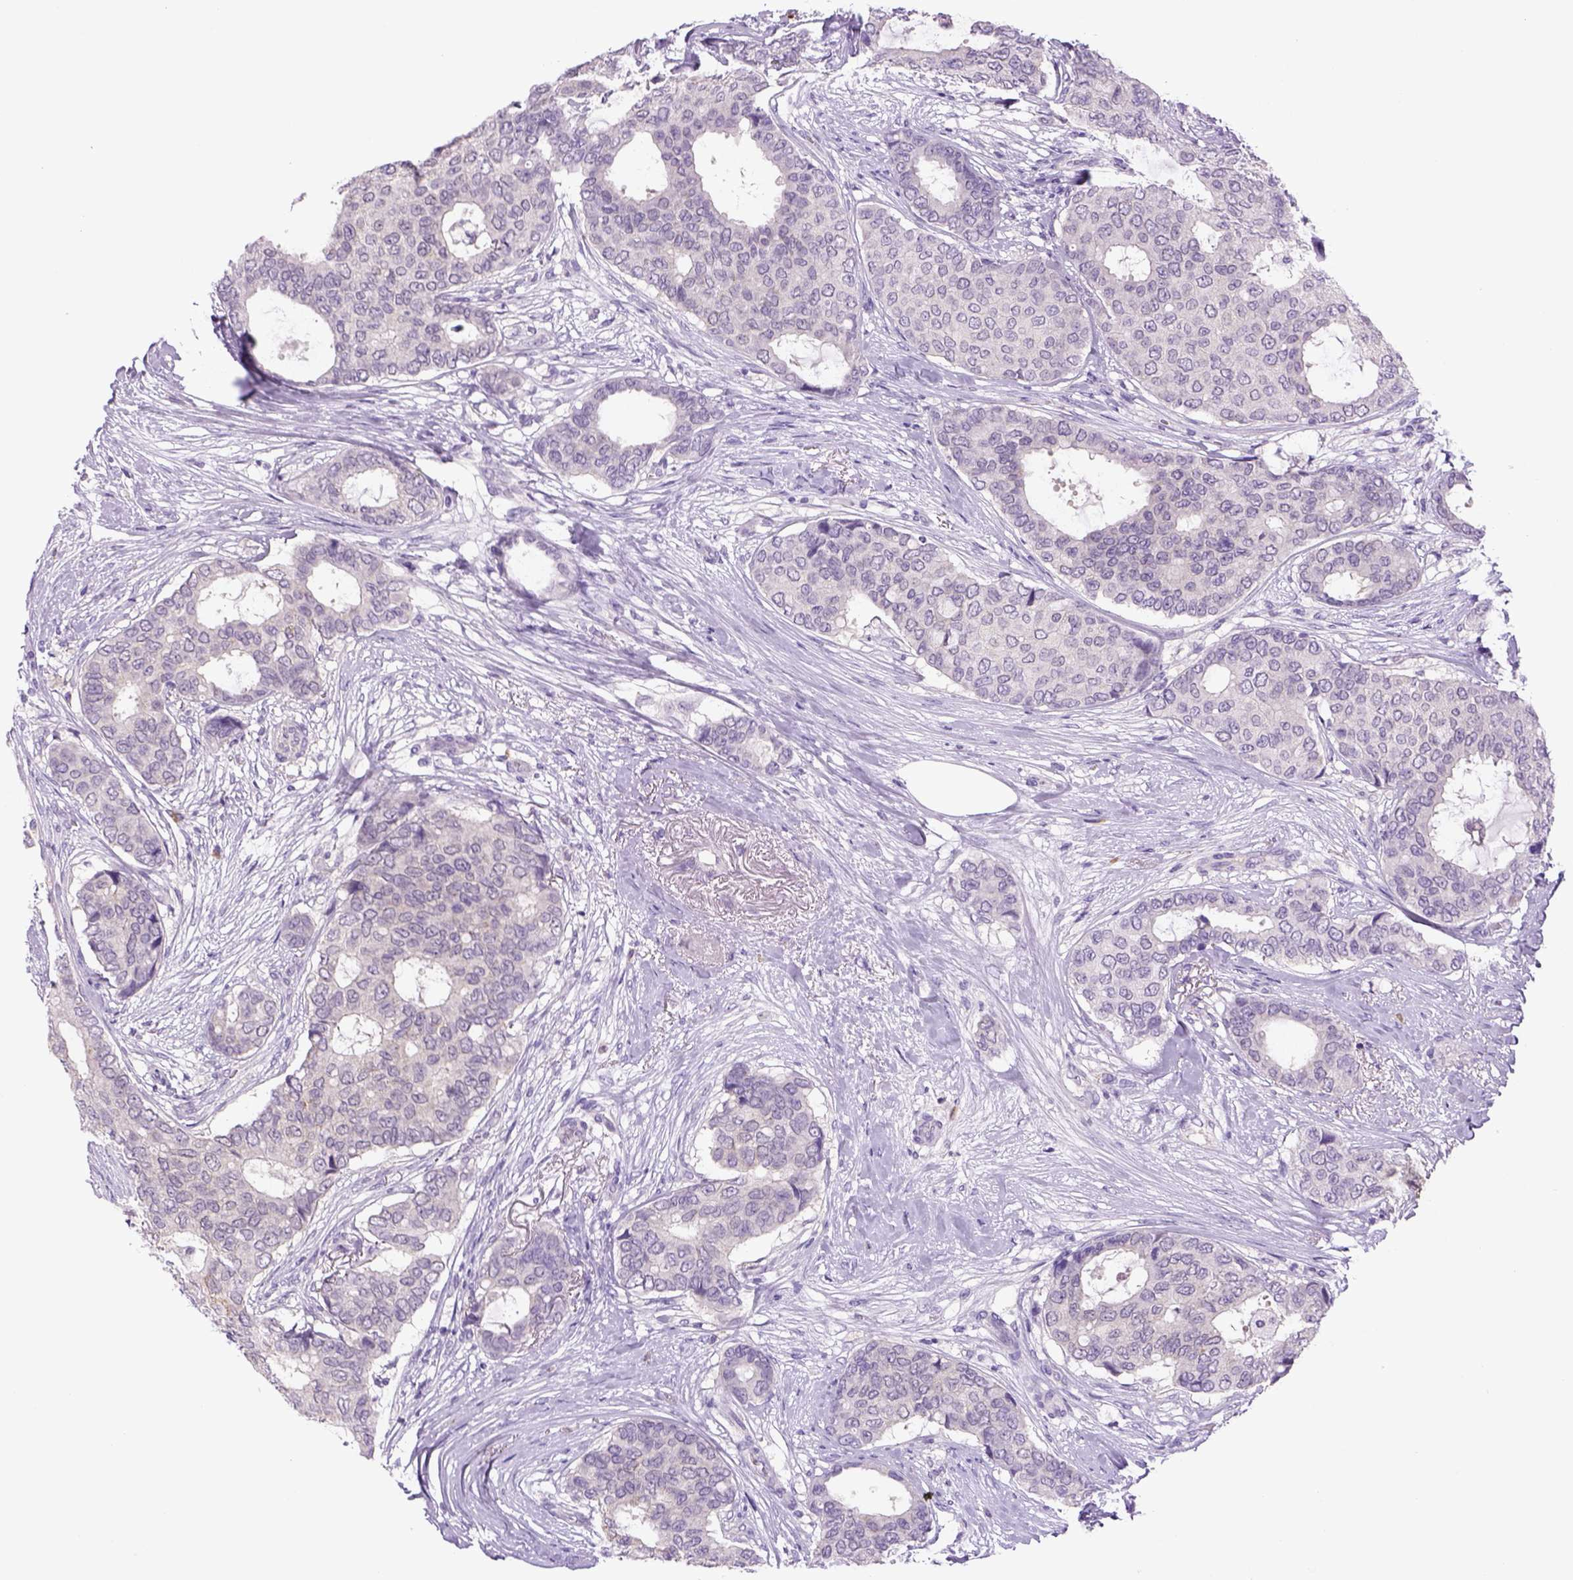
{"staining": {"intensity": "negative", "quantity": "none", "location": "none"}, "tissue": "breast cancer", "cell_type": "Tumor cells", "image_type": "cancer", "snomed": [{"axis": "morphology", "description": "Duct carcinoma"}, {"axis": "topography", "description": "Breast"}], "caption": "There is no significant expression in tumor cells of breast cancer (invasive ductal carcinoma). (IHC, brightfield microscopy, high magnification).", "gene": "DBH", "patient": {"sex": "female", "age": 75}}